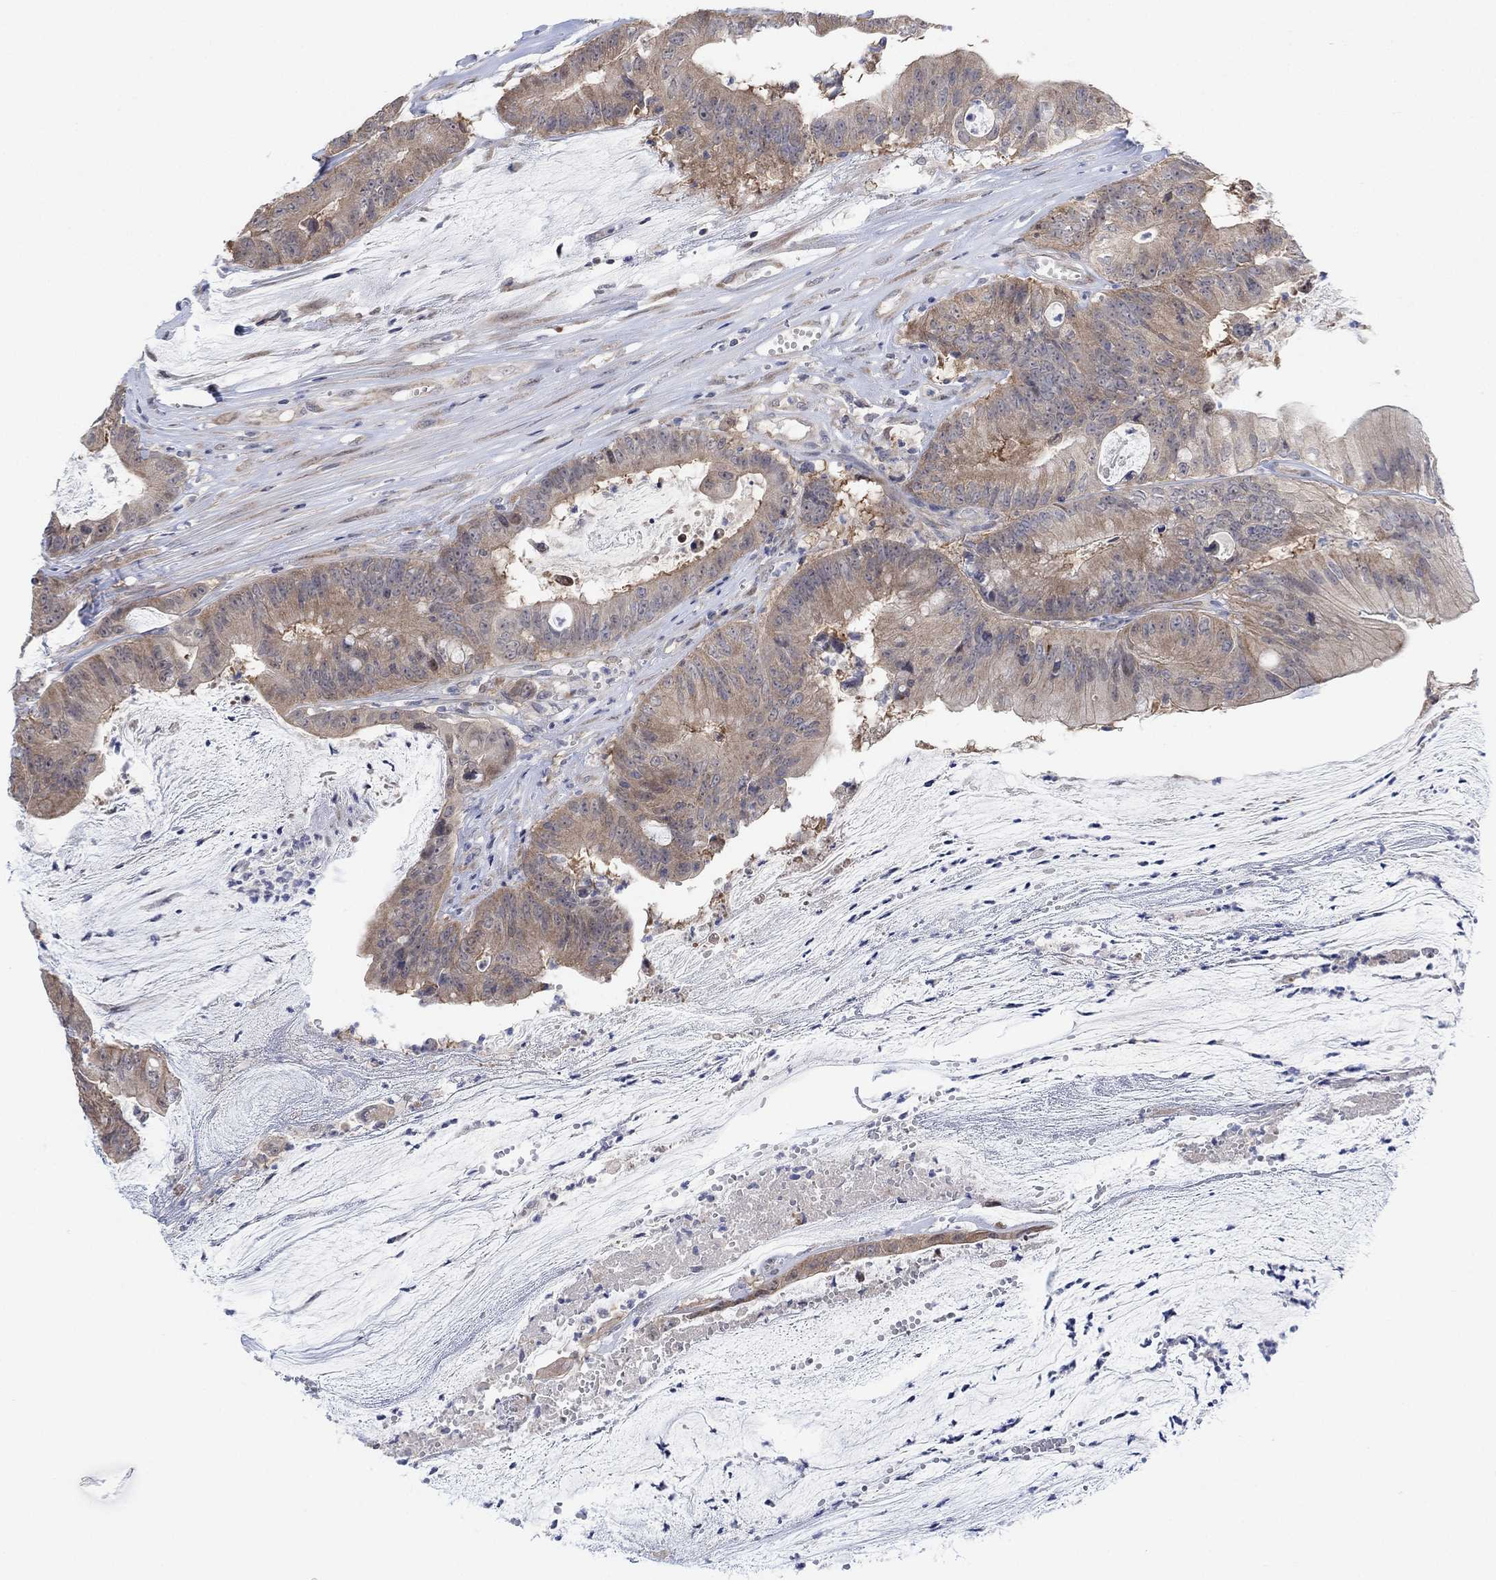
{"staining": {"intensity": "weak", "quantity": ">75%", "location": "cytoplasmic/membranous"}, "tissue": "colorectal cancer", "cell_type": "Tumor cells", "image_type": "cancer", "snomed": [{"axis": "morphology", "description": "Adenocarcinoma, NOS"}, {"axis": "topography", "description": "Colon"}], "caption": "Immunohistochemistry image of colorectal adenocarcinoma stained for a protein (brown), which reveals low levels of weak cytoplasmic/membranous positivity in about >75% of tumor cells.", "gene": "CNTF", "patient": {"sex": "female", "age": 69}}